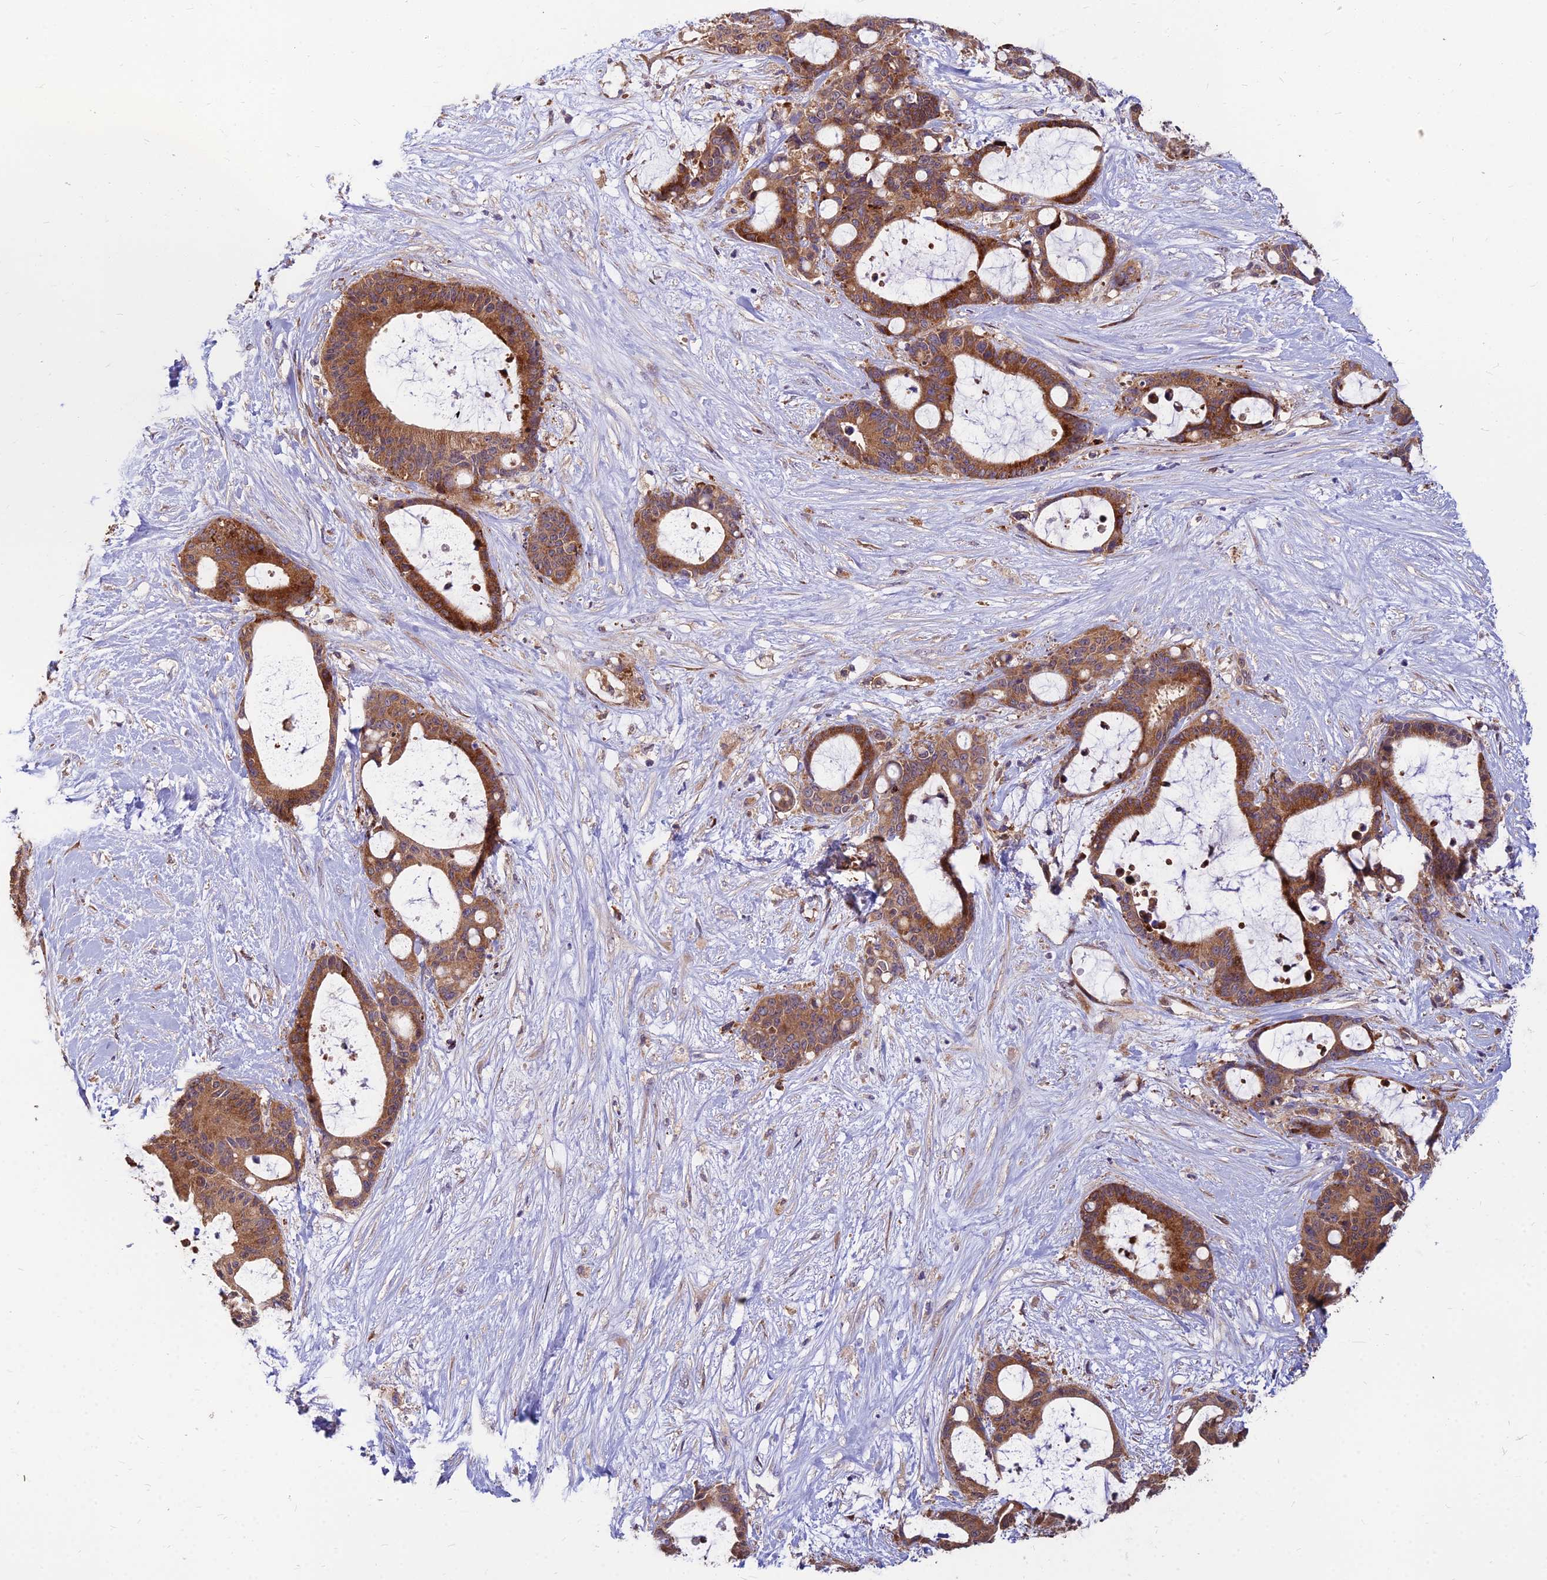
{"staining": {"intensity": "moderate", "quantity": ">75%", "location": "cytoplasmic/membranous"}, "tissue": "liver cancer", "cell_type": "Tumor cells", "image_type": "cancer", "snomed": [{"axis": "morphology", "description": "Normal tissue, NOS"}, {"axis": "morphology", "description": "Cholangiocarcinoma"}, {"axis": "topography", "description": "Liver"}, {"axis": "topography", "description": "Peripheral nerve tissue"}], "caption": "Protein staining reveals moderate cytoplasmic/membranous expression in approximately >75% of tumor cells in cholangiocarcinoma (liver). The protein of interest is shown in brown color, while the nuclei are stained blue.", "gene": "CCT6B", "patient": {"sex": "female", "age": 73}}